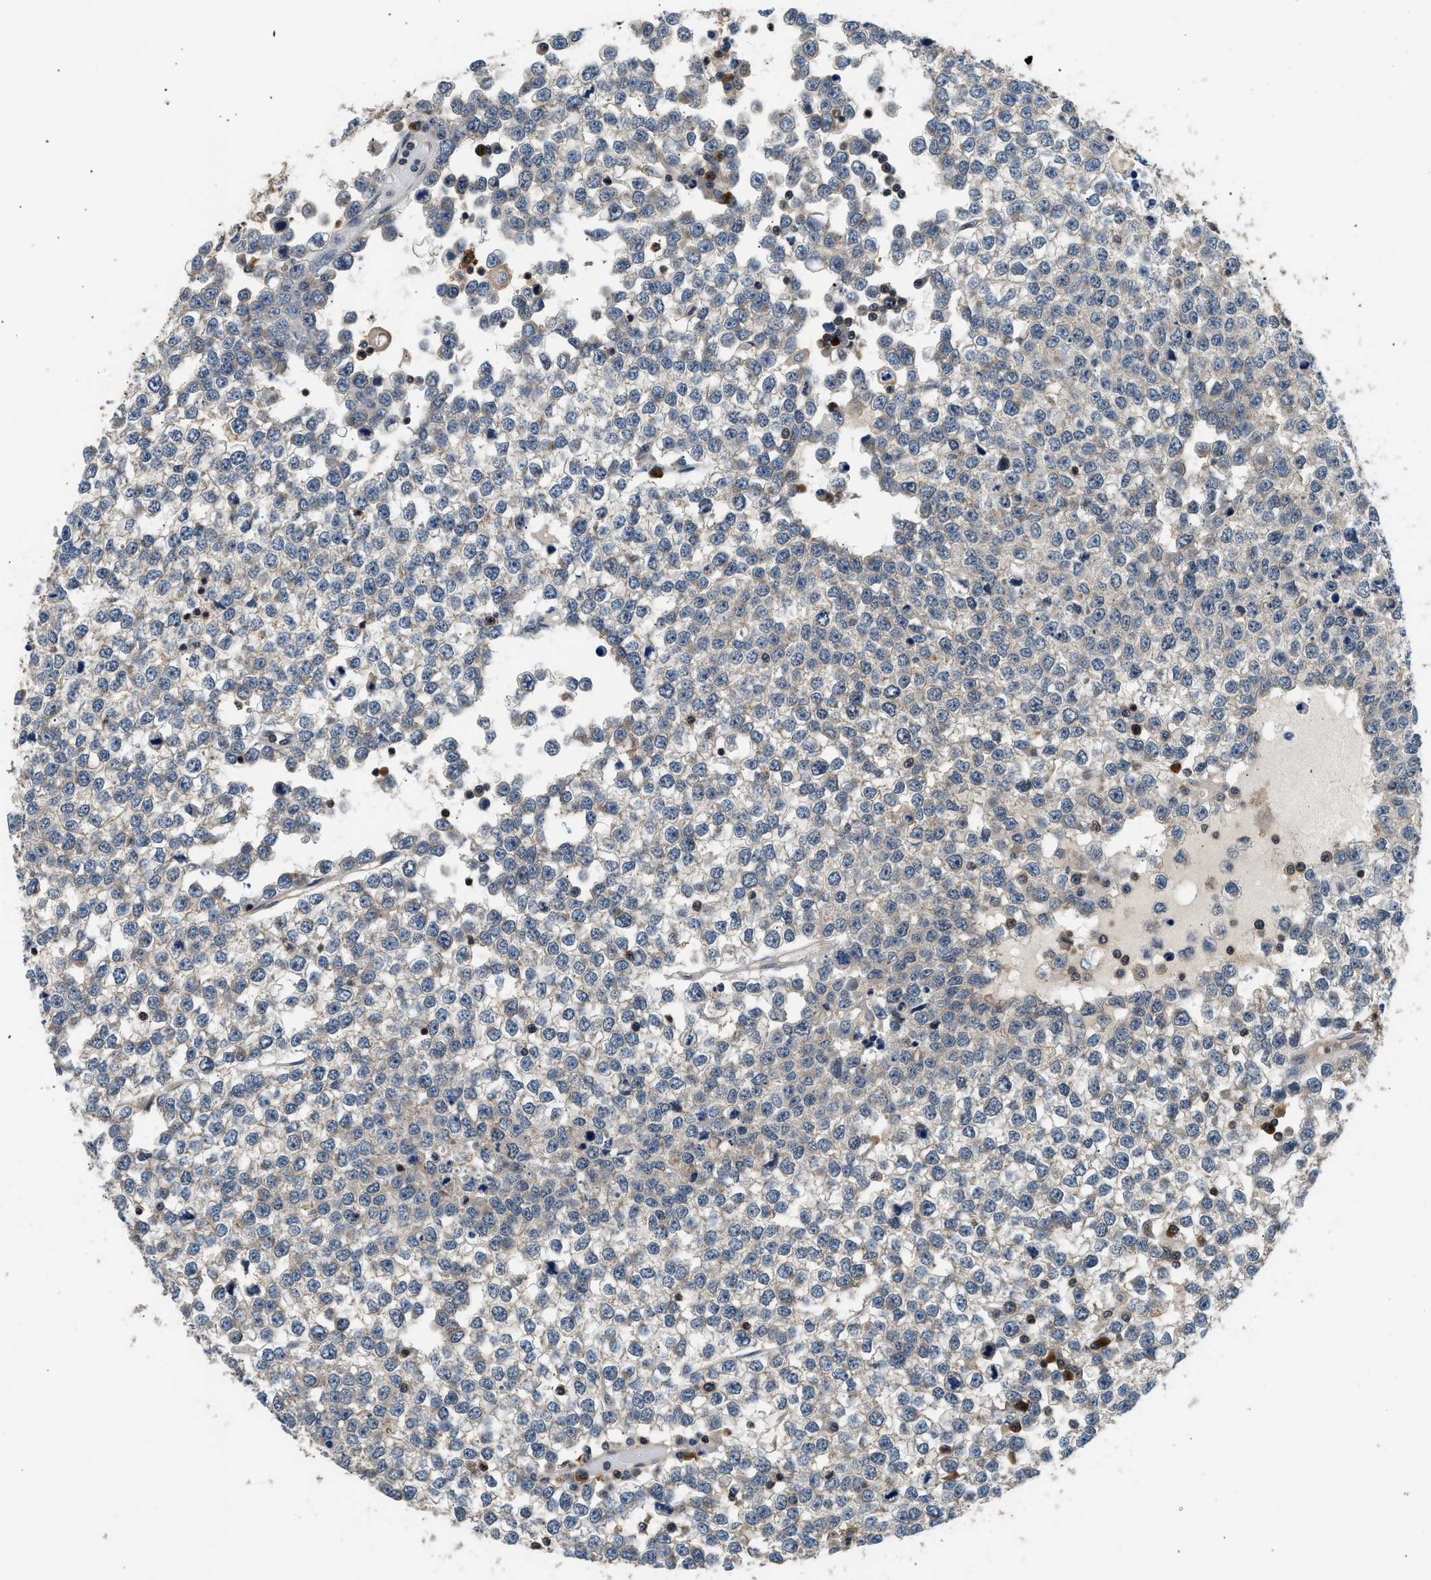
{"staining": {"intensity": "weak", "quantity": "<25%", "location": "cytoplasmic/membranous"}, "tissue": "testis cancer", "cell_type": "Tumor cells", "image_type": "cancer", "snomed": [{"axis": "morphology", "description": "Seminoma, NOS"}, {"axis": "topography", "description": "Testis"}], "caption": "High magnification brightfield microscopy of testis cancer (seminoma) stained with DAB (brown) and counterstained with hematoxylin (blue): tumor cells show no significant positivity.", "gene": "MTMR1", "patient": {"sex": "male", "age": 65}}